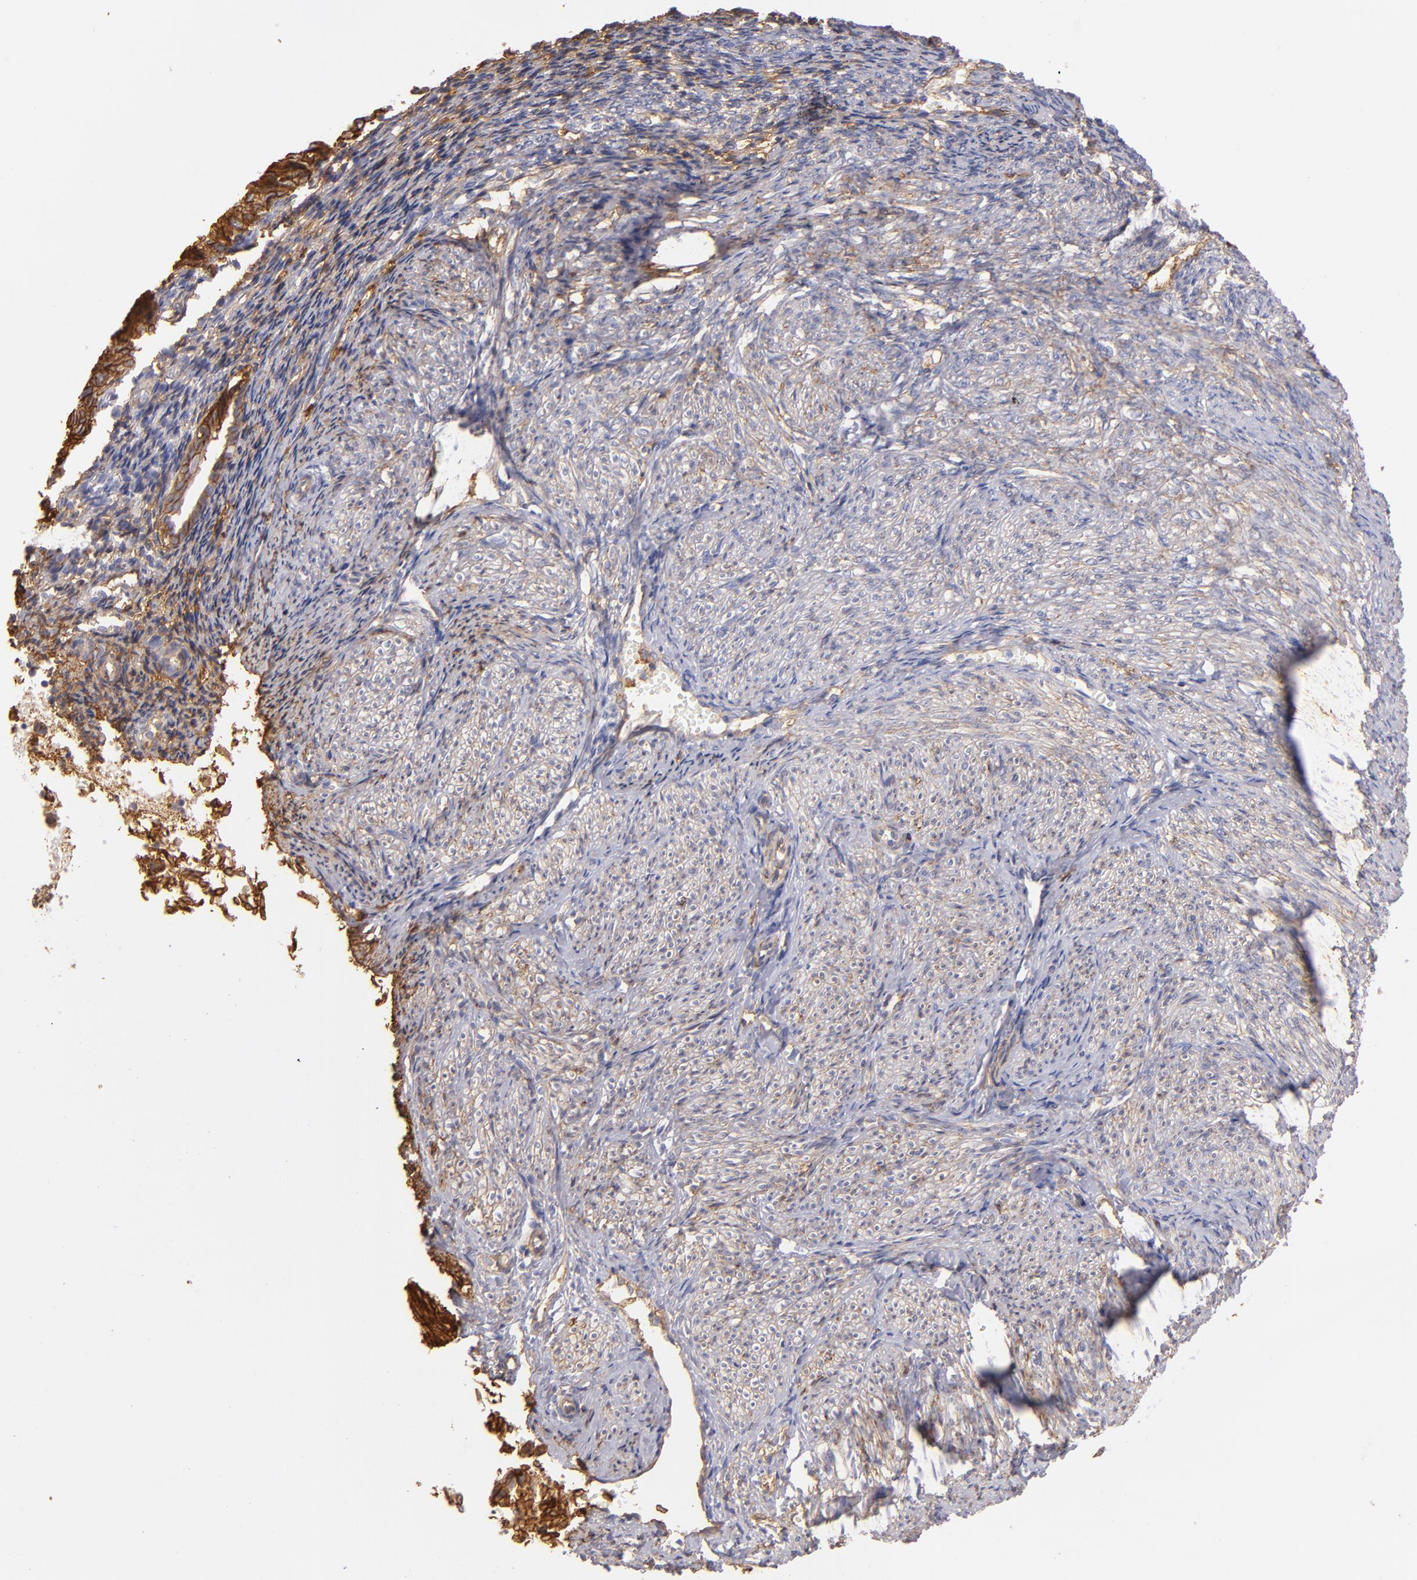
{"staining": {"intensity": "moderate", "quantity": ">75%", "location": "cytoplasmic/membranous"}, "tissue": "endometrial cancer", "cell_type": "Tumor cells", "image_type": "cancer", "snomed": [{"axis": "morphology", "description": "Adenocarcinoma, NOS"}, {"axis": "topography", "description": "Endometrium"}], "caption": "This is a micrograph of immunohistochemistry staining of endometrial cancer (adenocarcinoma), which shows moderate staining in the cytoplasmic/membranous of tumor cells.", "gene": "CD151", "patient": {"sex": "female", "age": 55}}